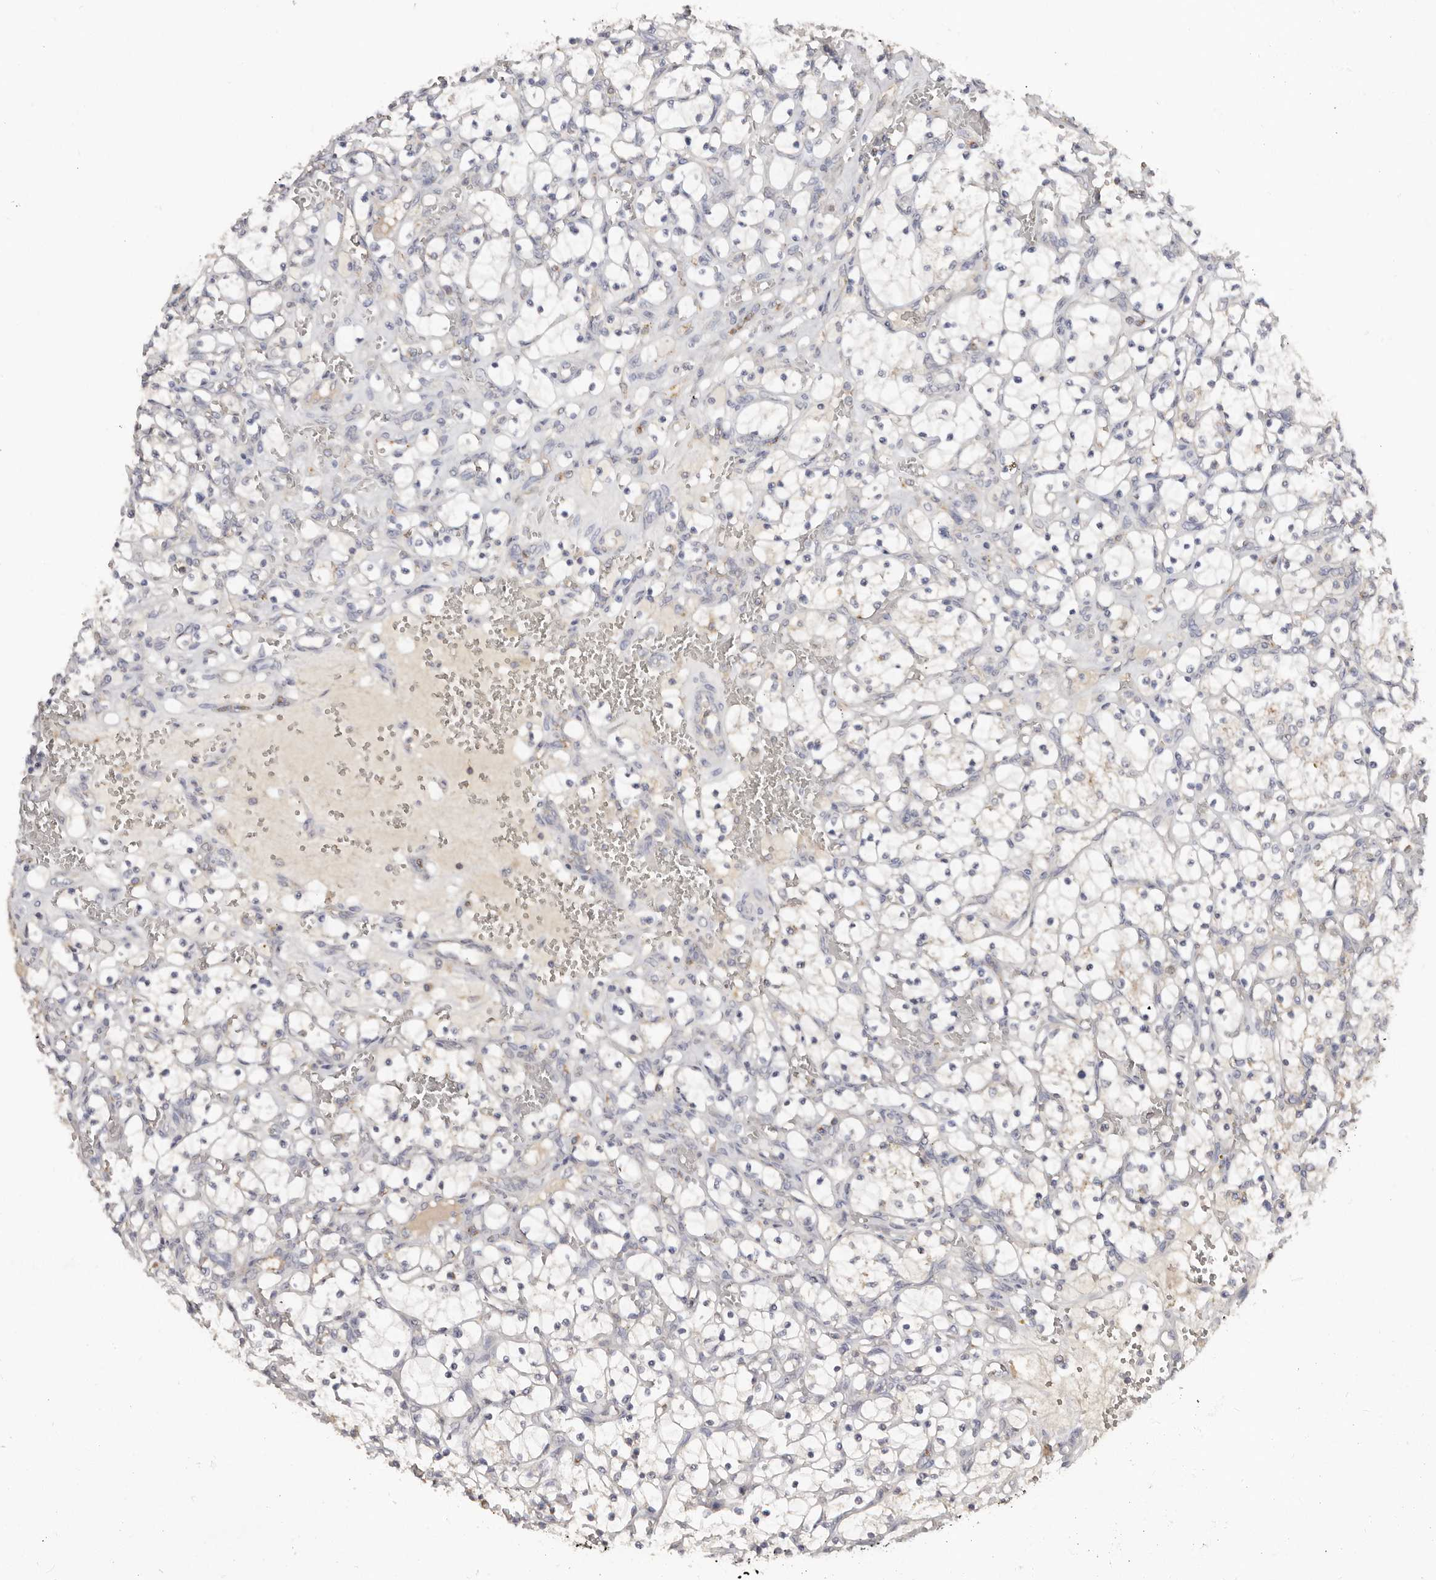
{"staining": {"intensity": "negative", "quantity": "none", "location": "none"}, "tissue": "renal cancer", "cell_type": "Tumor cells", "image_type": "cancer", "snomed": [{"axis": "morphology", "description": "Adenocarcinoma, NOS"}, {"axis": "topography", "description": "Kidney"}], "caption": "A histopathology image of human renal adenocarcinoma is negative for staining in tumor cells.", "gene": "SLC39A2", "patient": {"sex": "female", "age": 69}}